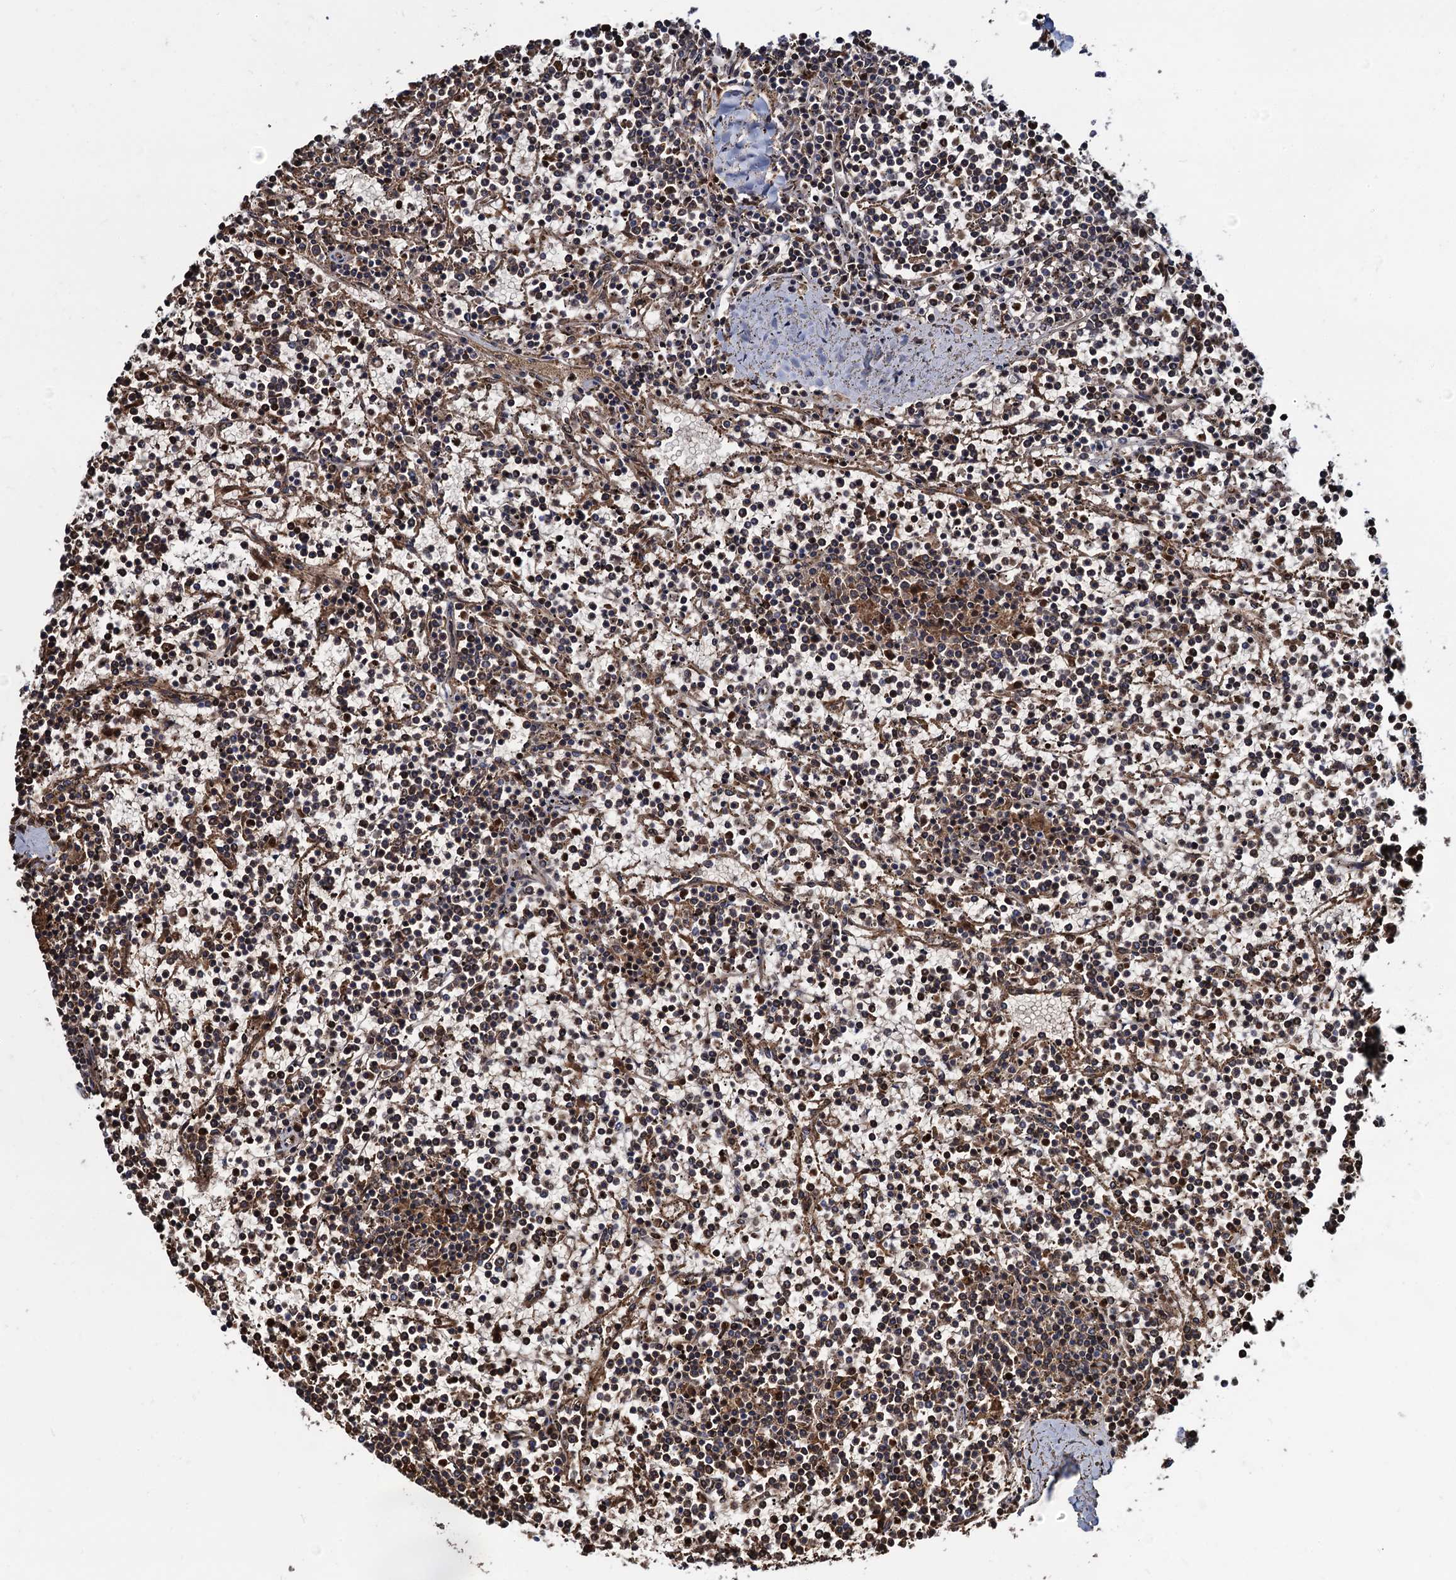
{"staining": {"intensity": "weak", "quantity": "25%-75%", "location": "cytoplasmic/membranous"}, "tissue": "lymphoma", "cell_type": "Tumor cells", "image_type": "cancer", "snomed": [{"axis": "morphology", "description": "Malignant lymphoma, non-Hodgkin's type, Low grade"}, {"axis": "topography", "description": "Spleen"}], "caption": "Weak cytoplasmic/membranous positivity is appreciated in about 25%-75% of tumor cells in lymphoma.", "gene": "KXD1", "patient": {"sex": "female", "age": 19}}